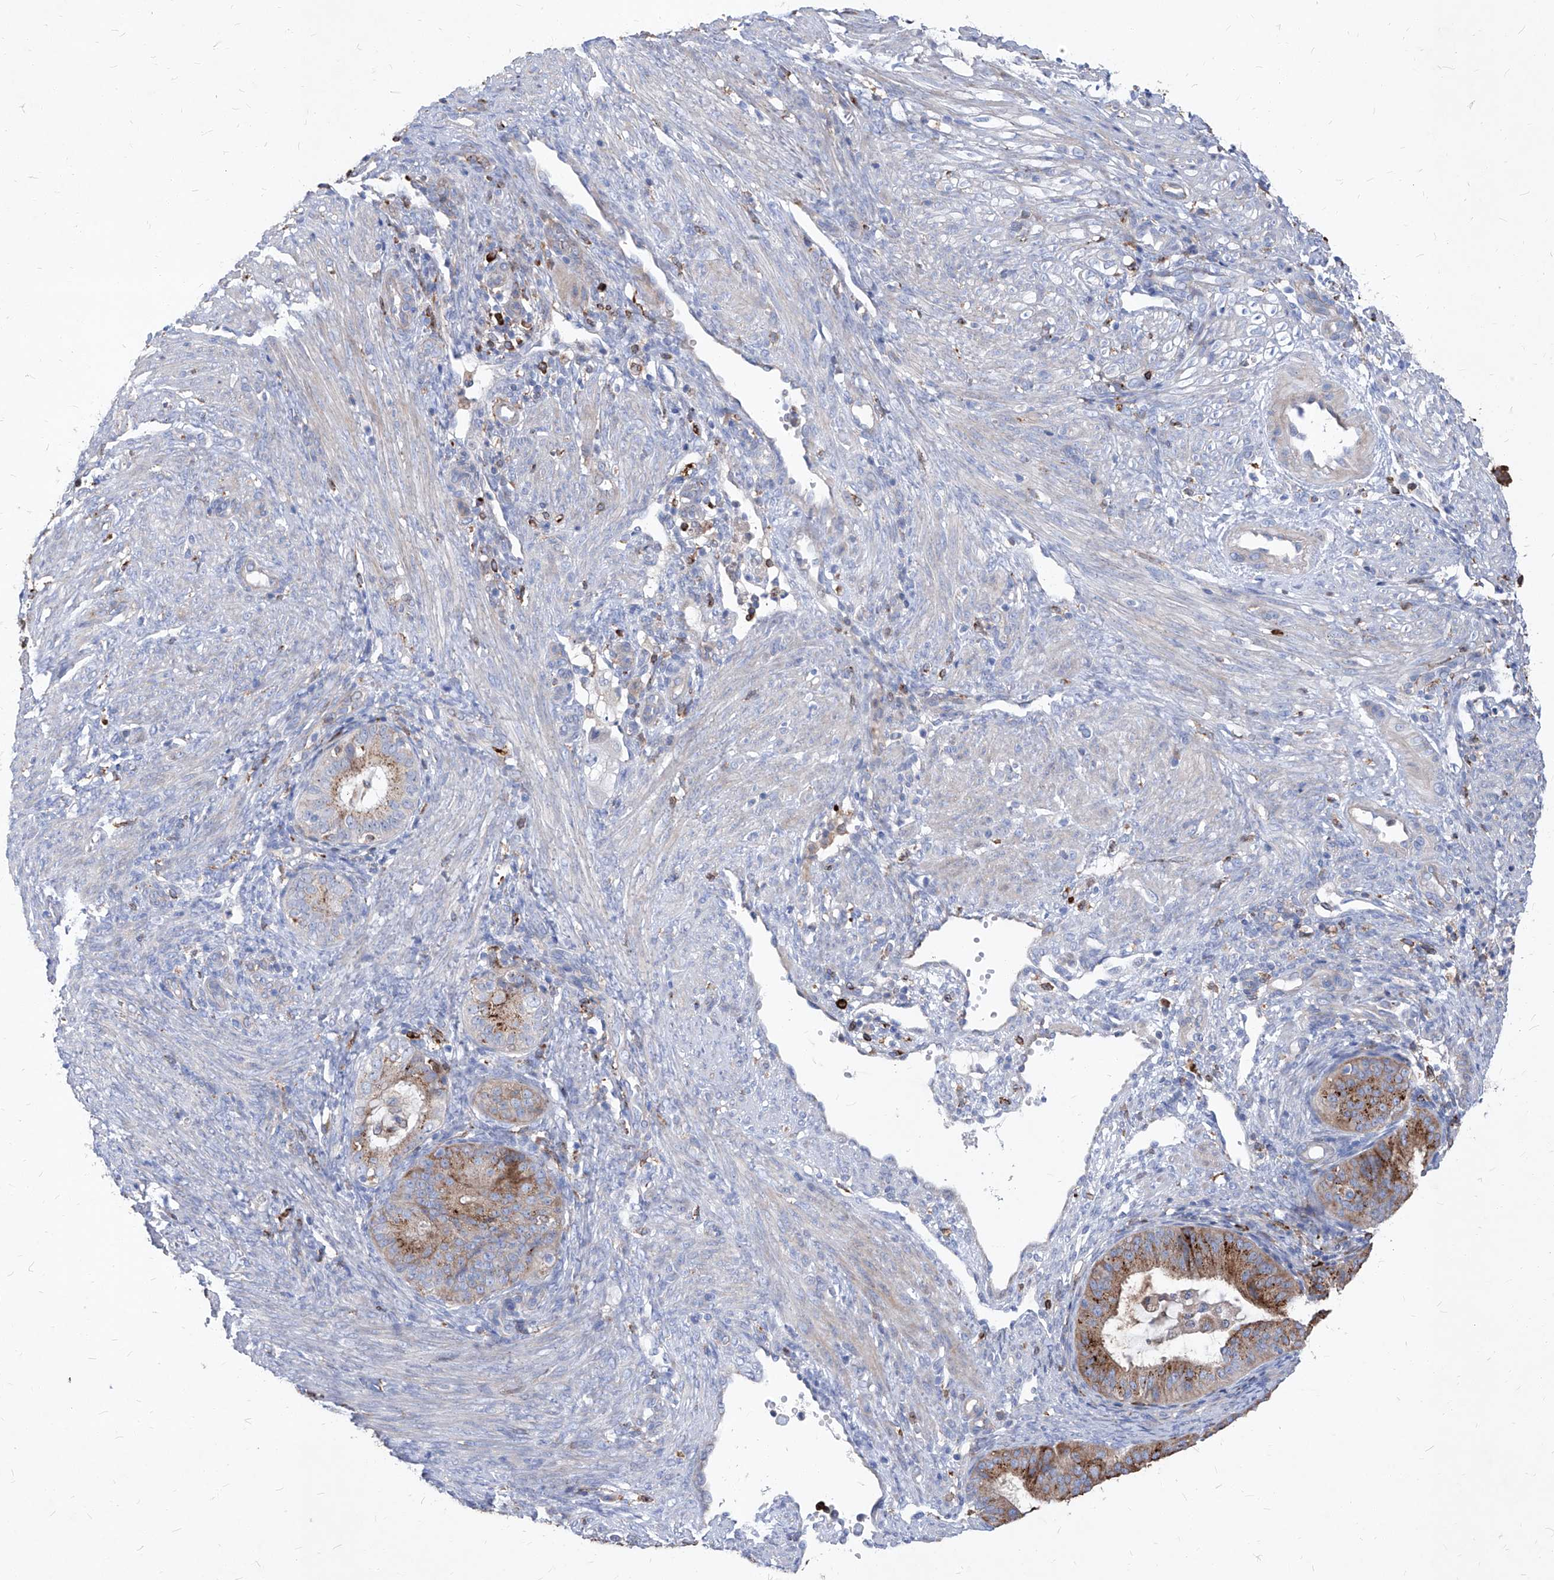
{"staining": {"intensity": "moderate", "quantity": ">75%", "location": "cytoplasmic/membranous"}, "tissue": "endometrial cancer", "cell_type": "Tumor cells", "image_type": "cancer", "snomed": [{"axis": "morphology", "description": "Adenocarcinoma, NOS"}, {"axis": "topography", "description": "Endometrium"}], "caption": "Immunohistochemistry of endometrial cancer (adenocarcinoma) exhibits medium levels of moderate cytoplasmic/membranous positivity in approximately >75% of tumor cells. (brown staining indicates protein expression, while blue staining denotes nuclei).", "gene": "UBOX5", "patient": {"sex": "female", "age": 51}}